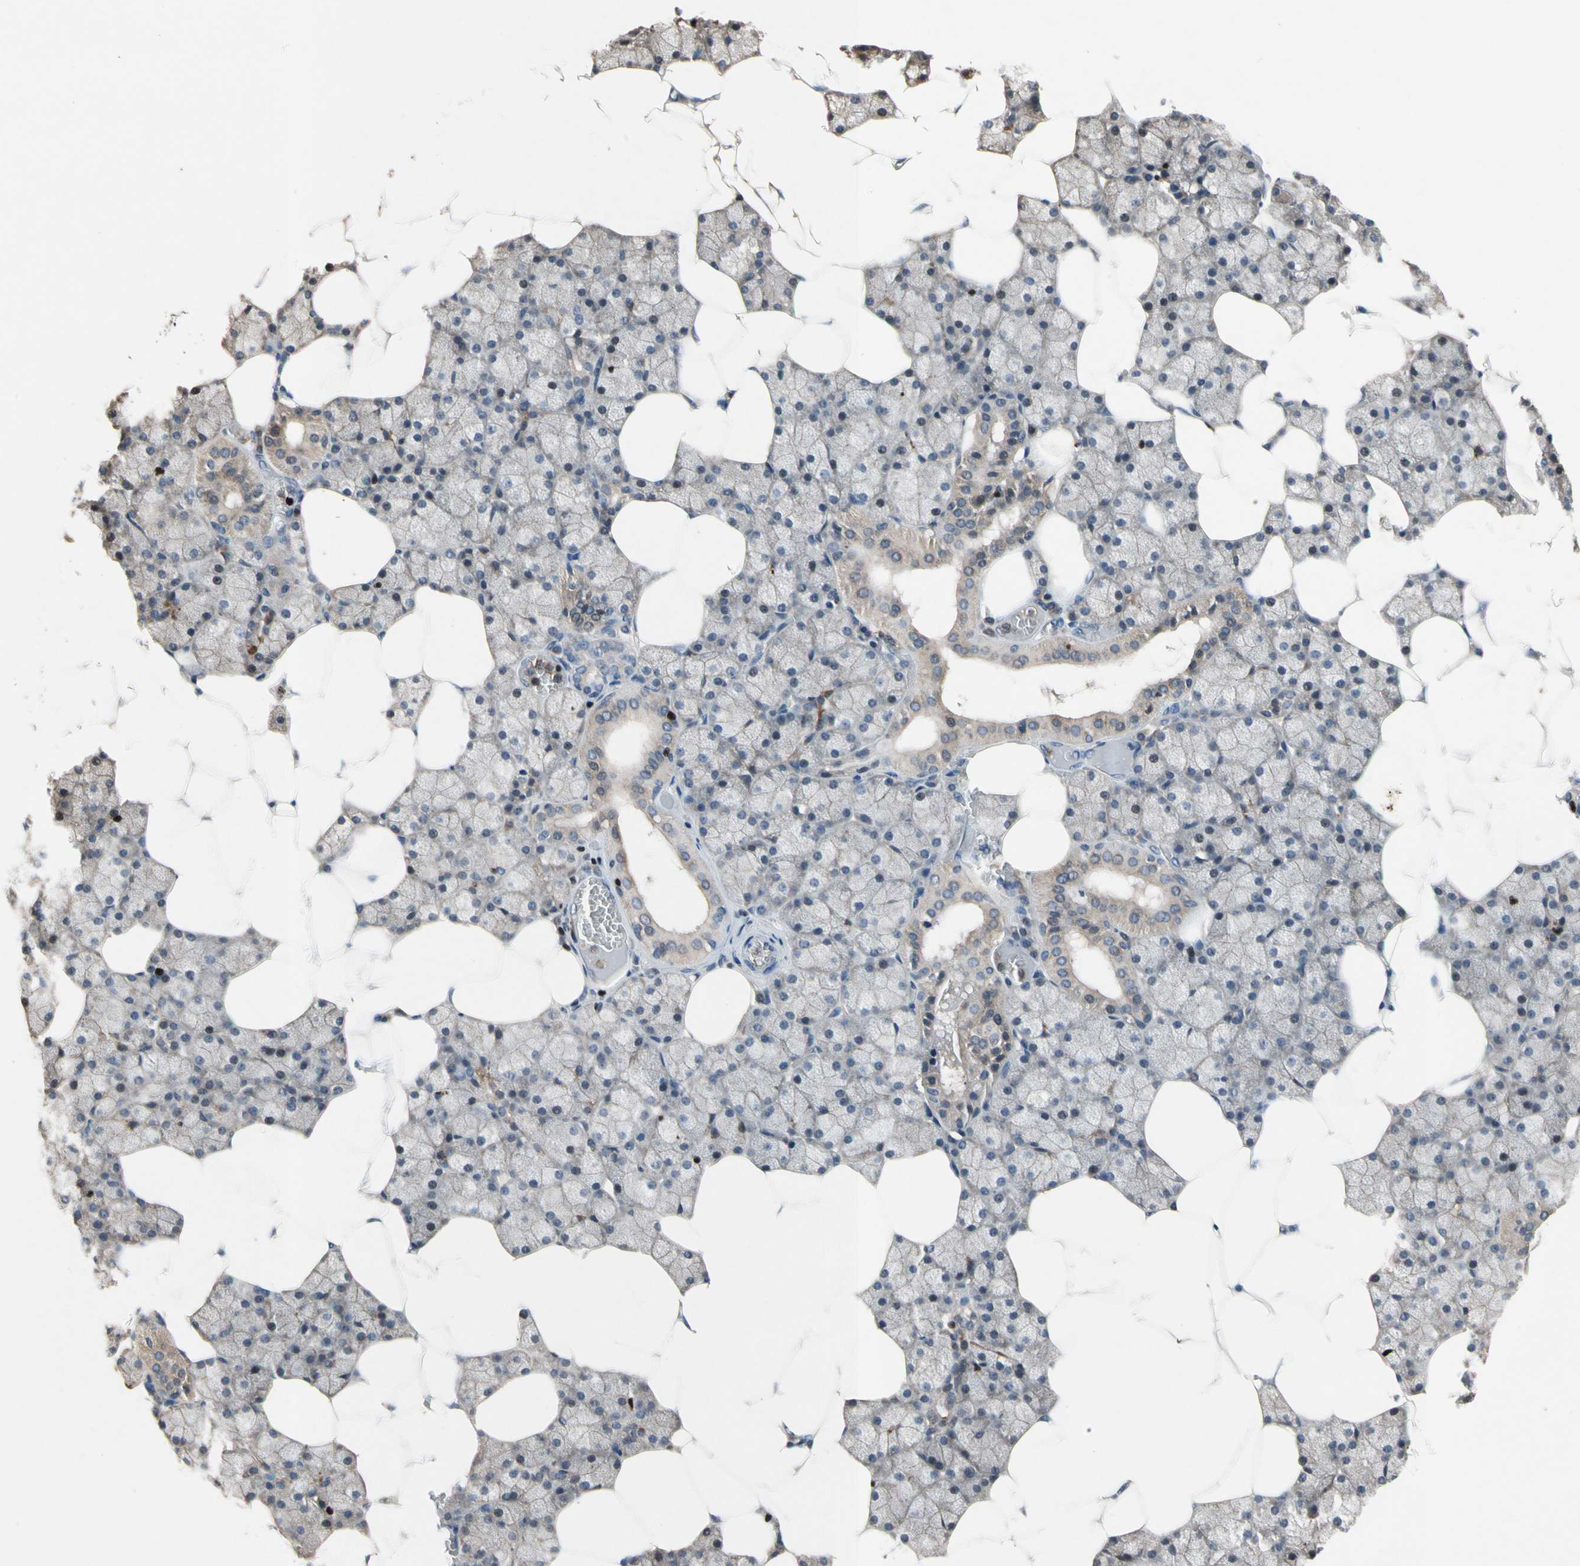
{"staining": {"intensity": "moderate", "quantity": "<25%", "location": "cytoplasmic/membranous"}, "tissue": "salivary gland", "cell_type": "Glandular cells", "image_type": "normal", "snomed": [{"axis": "morphology", "description": "Normal tissue, NOS"}, {"axis": "topography", "description": "Salivary gland"}], "caption": "A brown stain labels moderate cytoplasmic/membranous staining of a protein in glandular cells of unremarkable salivary gland.", "gene": "TBX21", "patient": {"sex": "male", "age": 62}}